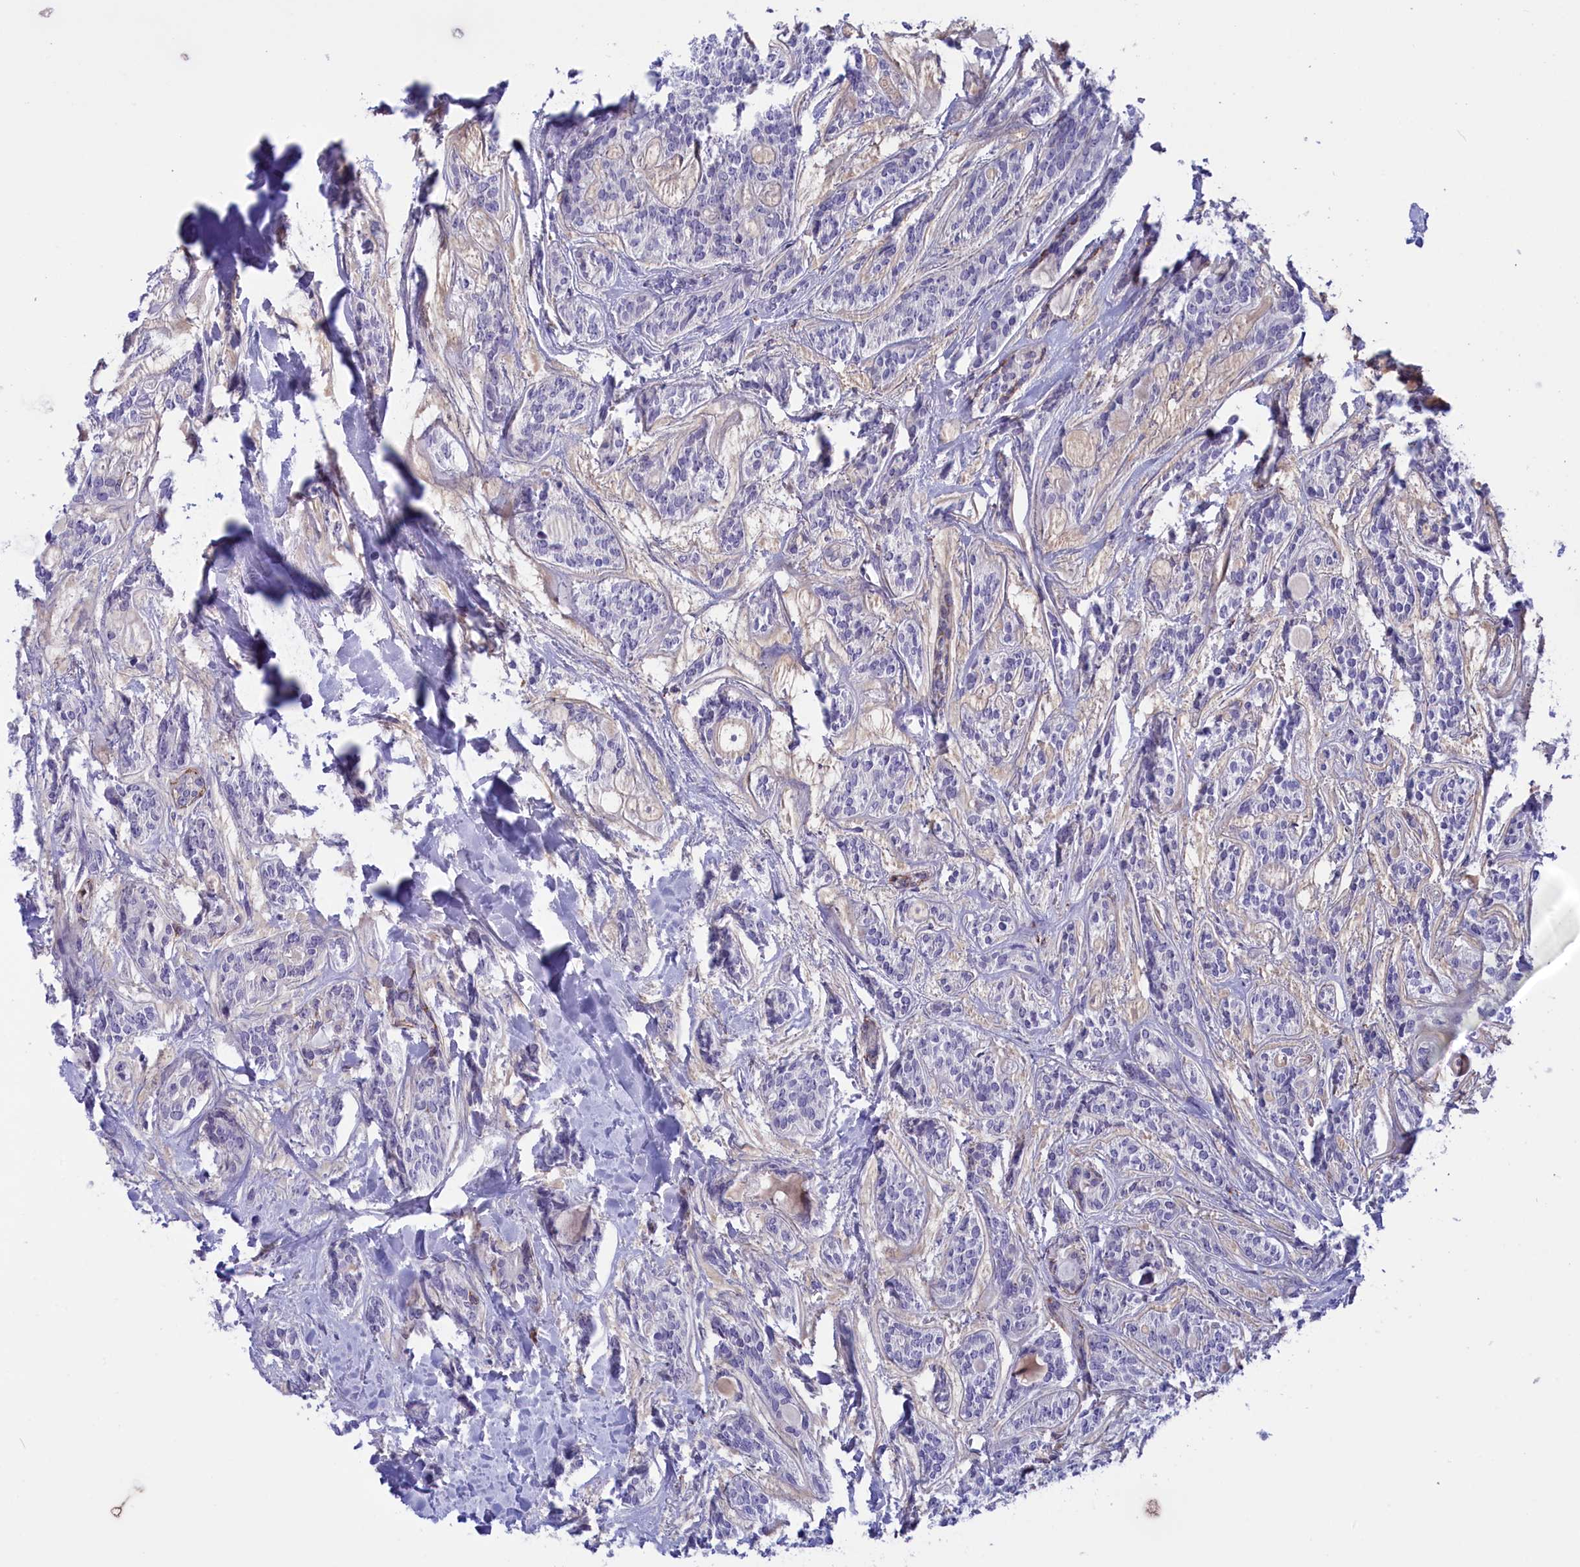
{"staining": {"intensity": "negative", "quantity": "none", "location": "none"}, "tissue": "head and neck cancer", "cell_type": "Tumor cells", "image_type": "cancer", "snomed": [{"axis": "morphology", "description": "Adenocarcinoma, NOS"}, {"axis": "topography", "description": "Head-Neck"}], "caption": "Tumor cells show no significant protein positivity in adenocarcinoma (head and neck).", "gene": "STYX", "patient": {"sex": "male", "age": 66}}